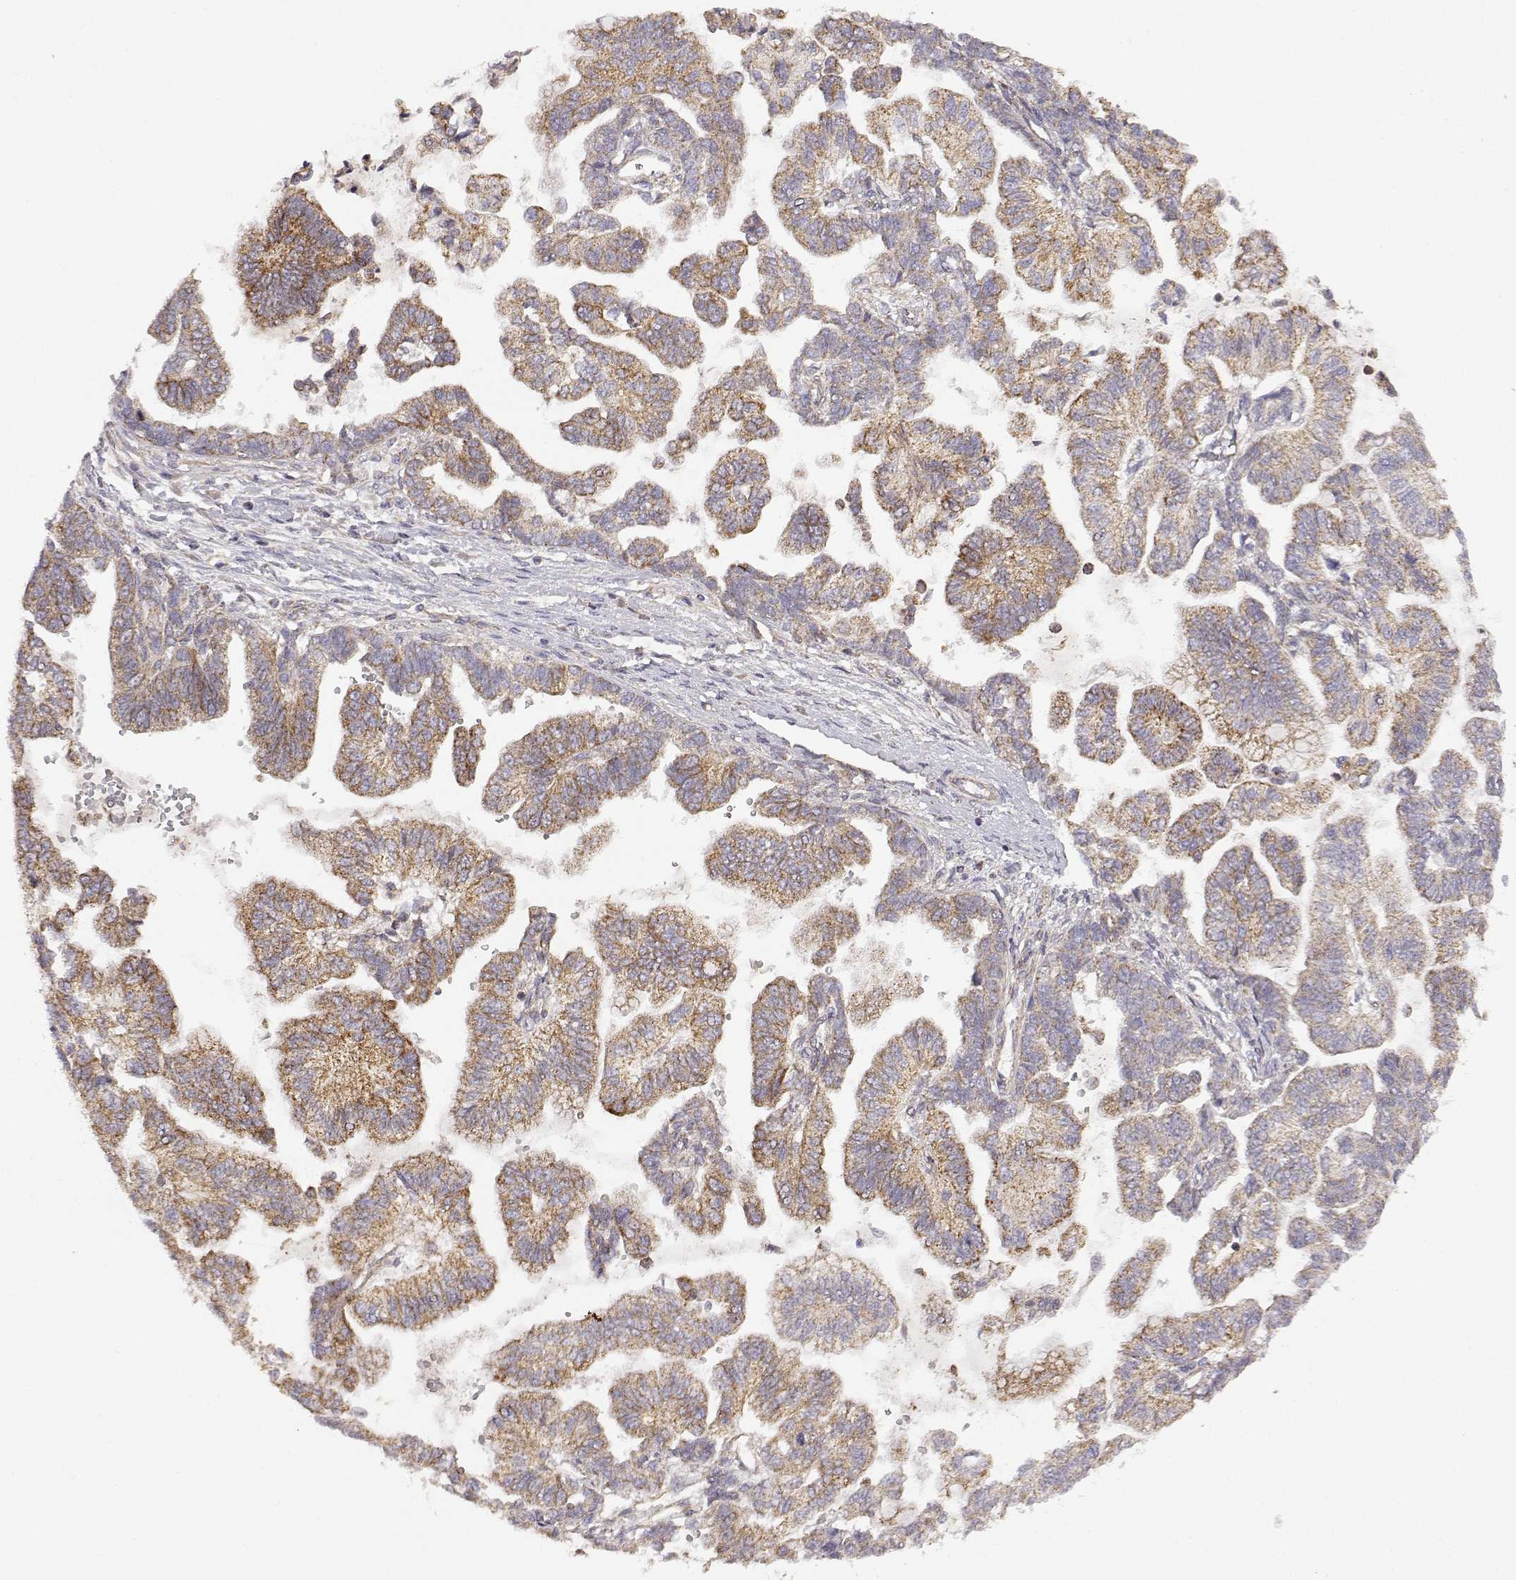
{"staining": {"intensity": "moderate", "quantity": "25%-75%", "location": "cytoplasmic/membranous"}, "tissue": "stomach cancer", "cell_type": "Tumor cells", "image_type": "cancer", "snomed": [{"axis": "morphology", "description": "Adenocarcinoma, NOS"}, {"axis": "topography", "description": "Stomach"}], "caption": "A medium amount of moderate cytoplasmic/membranous staining is identified in about 25%-75% of tumor cells in stomach adenocarcinoma tissue.", "gene": "DDC", "patient": {"sex": "male", "age": 83}}